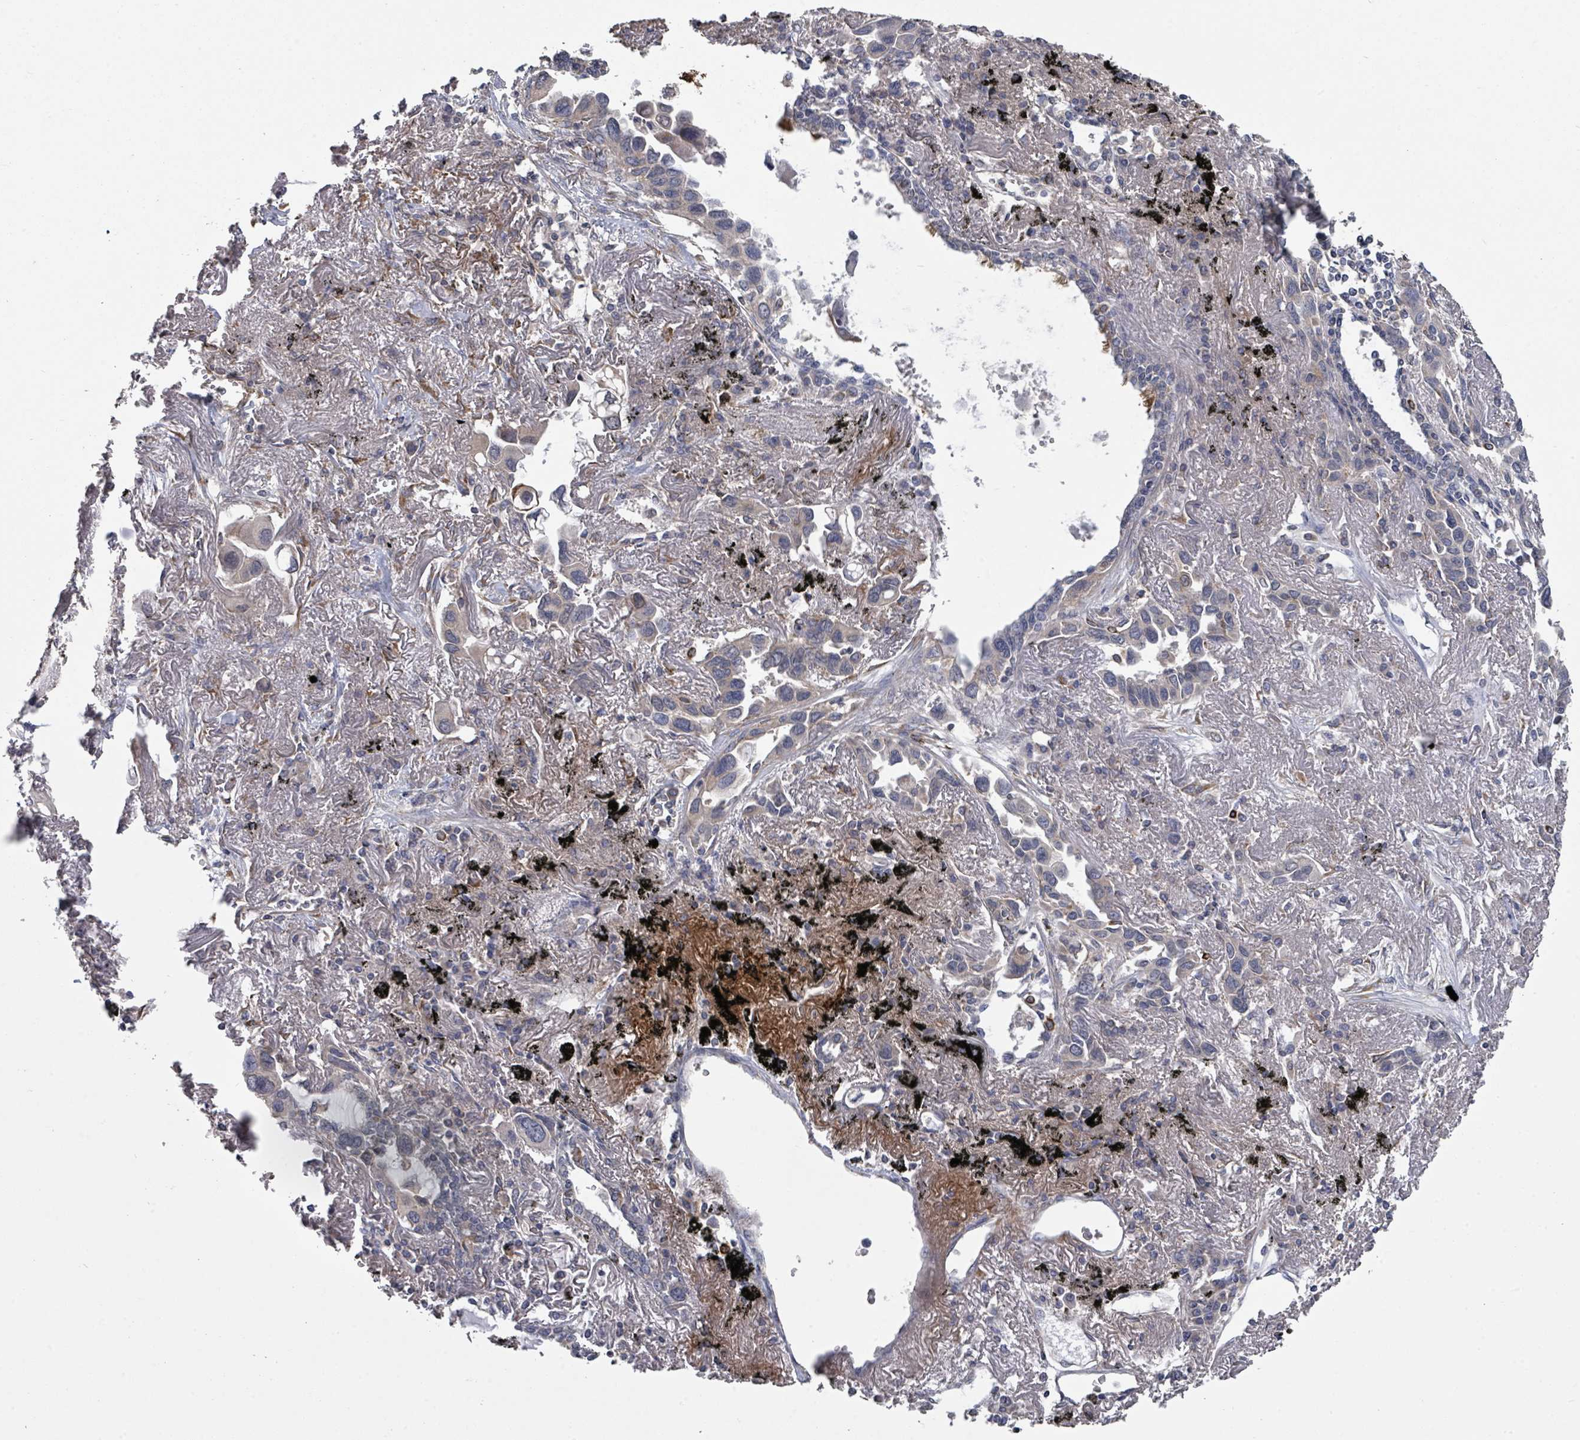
{"staining": {"intensity": "weak", "quantity": "<25%", "location": "cytoplasmic/membranous"}, "tissue": "lung cancer", "cell_type": "Tumor cells", "image_type": "cancer", "snomed": [{"axis": "morphology", "description": "Adenocarcinoma, NOS"}, {"axis": "topography", "description": "Lung"}], "caption": "This is a image of immunohistochemistry staining of lung cancer, which shows no positivity in tumor cells.", "gene": "SLC9A7", "patient": {"sex": "female", "age": 76}}